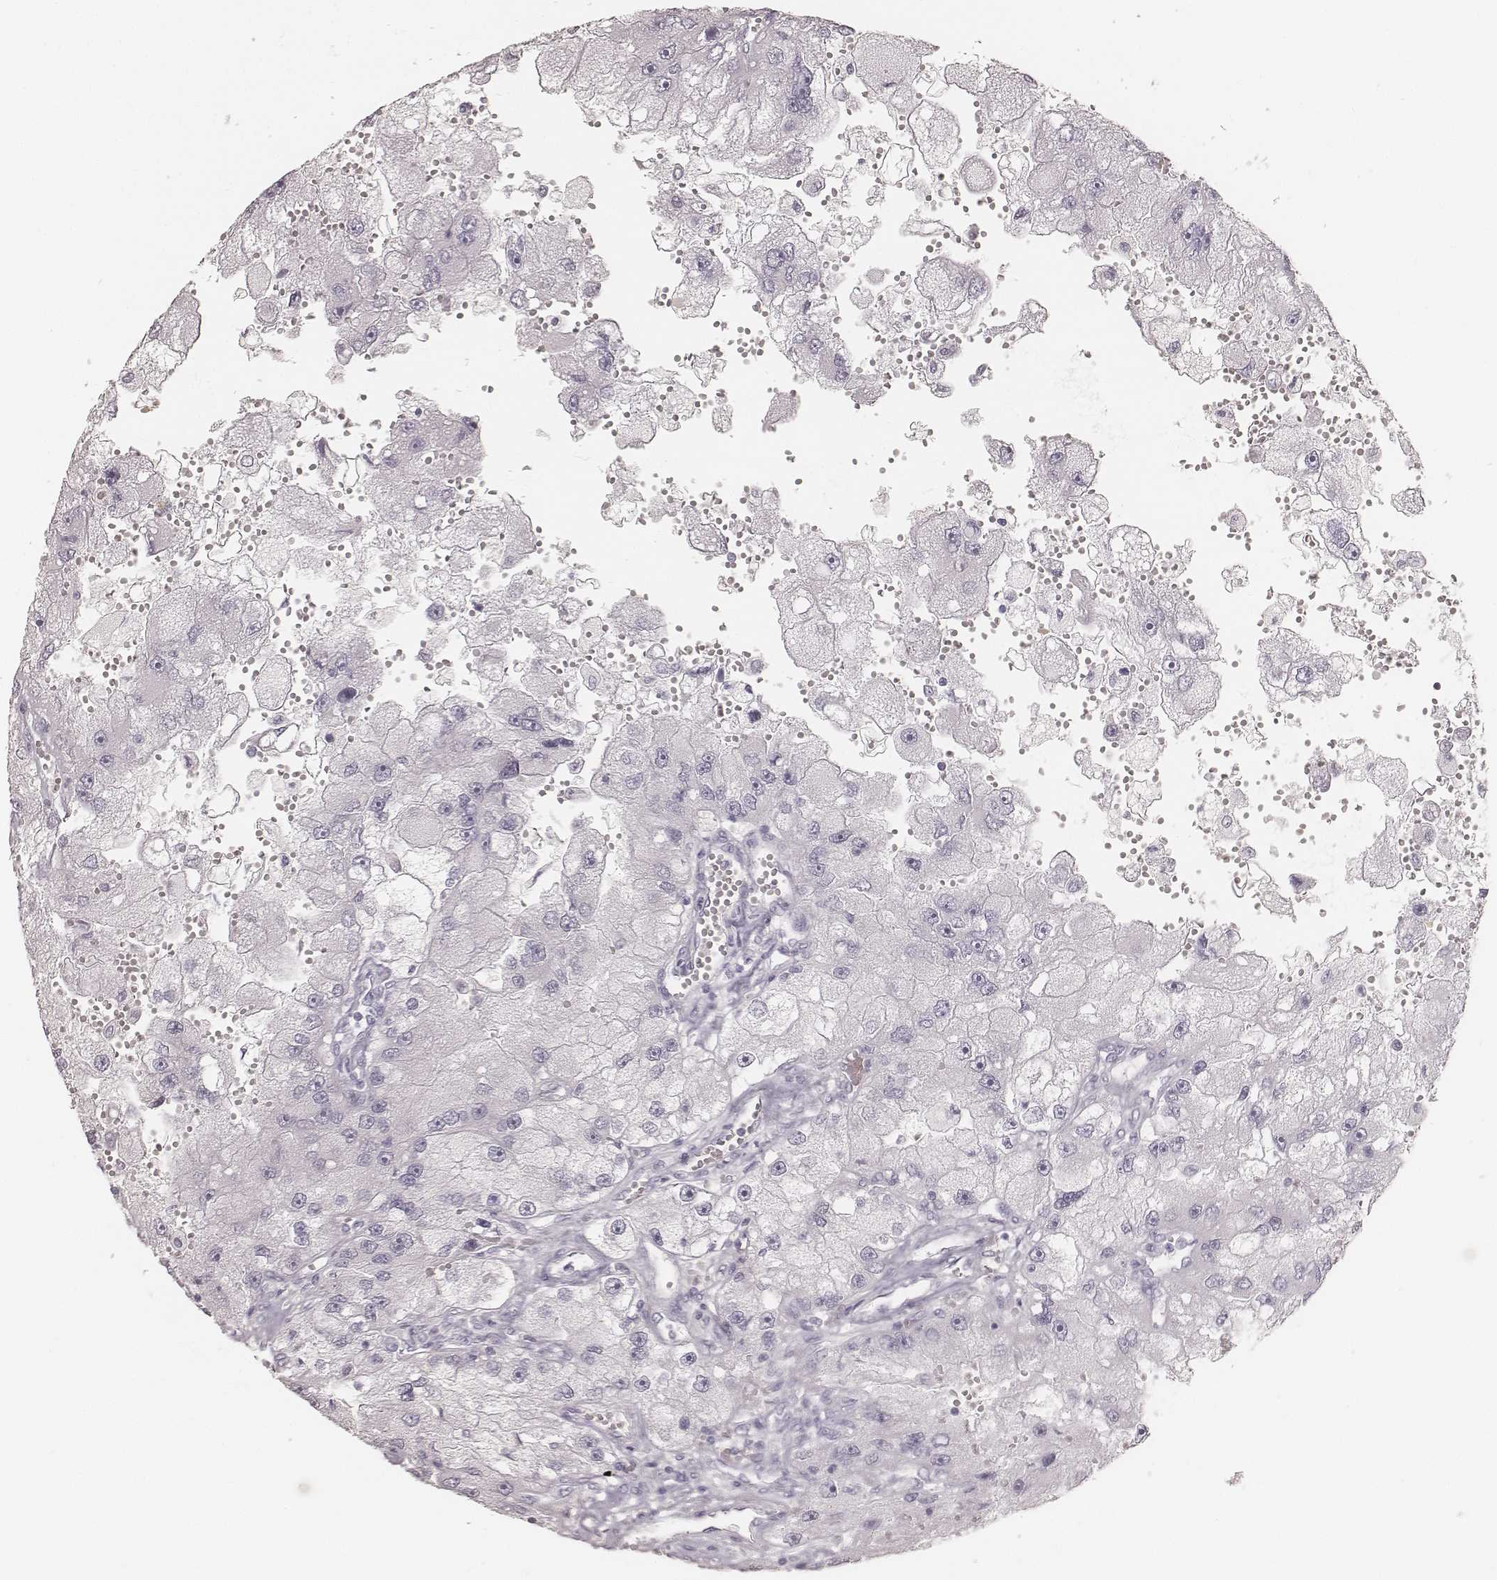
{"staining": {"intensity": "negative", "quantity": "none", "location": "none"}, "tissue": "renal cancer", "cell_type": "Tumor cells", "image_type": "cancer", "snomed": [{"axis": "morphology", "description": "Adenocarcinoma, NOS"}, {"axis": "topography", "description": "Kidney"}], "caption": "An immunohistochemistry histopathology image of renal adenocarcinoma is shown. There is no staining in tumor cells of renal adenocarcinoma.", "gene": "KRT72", "patient": {"sex": "male", "age": 63}}